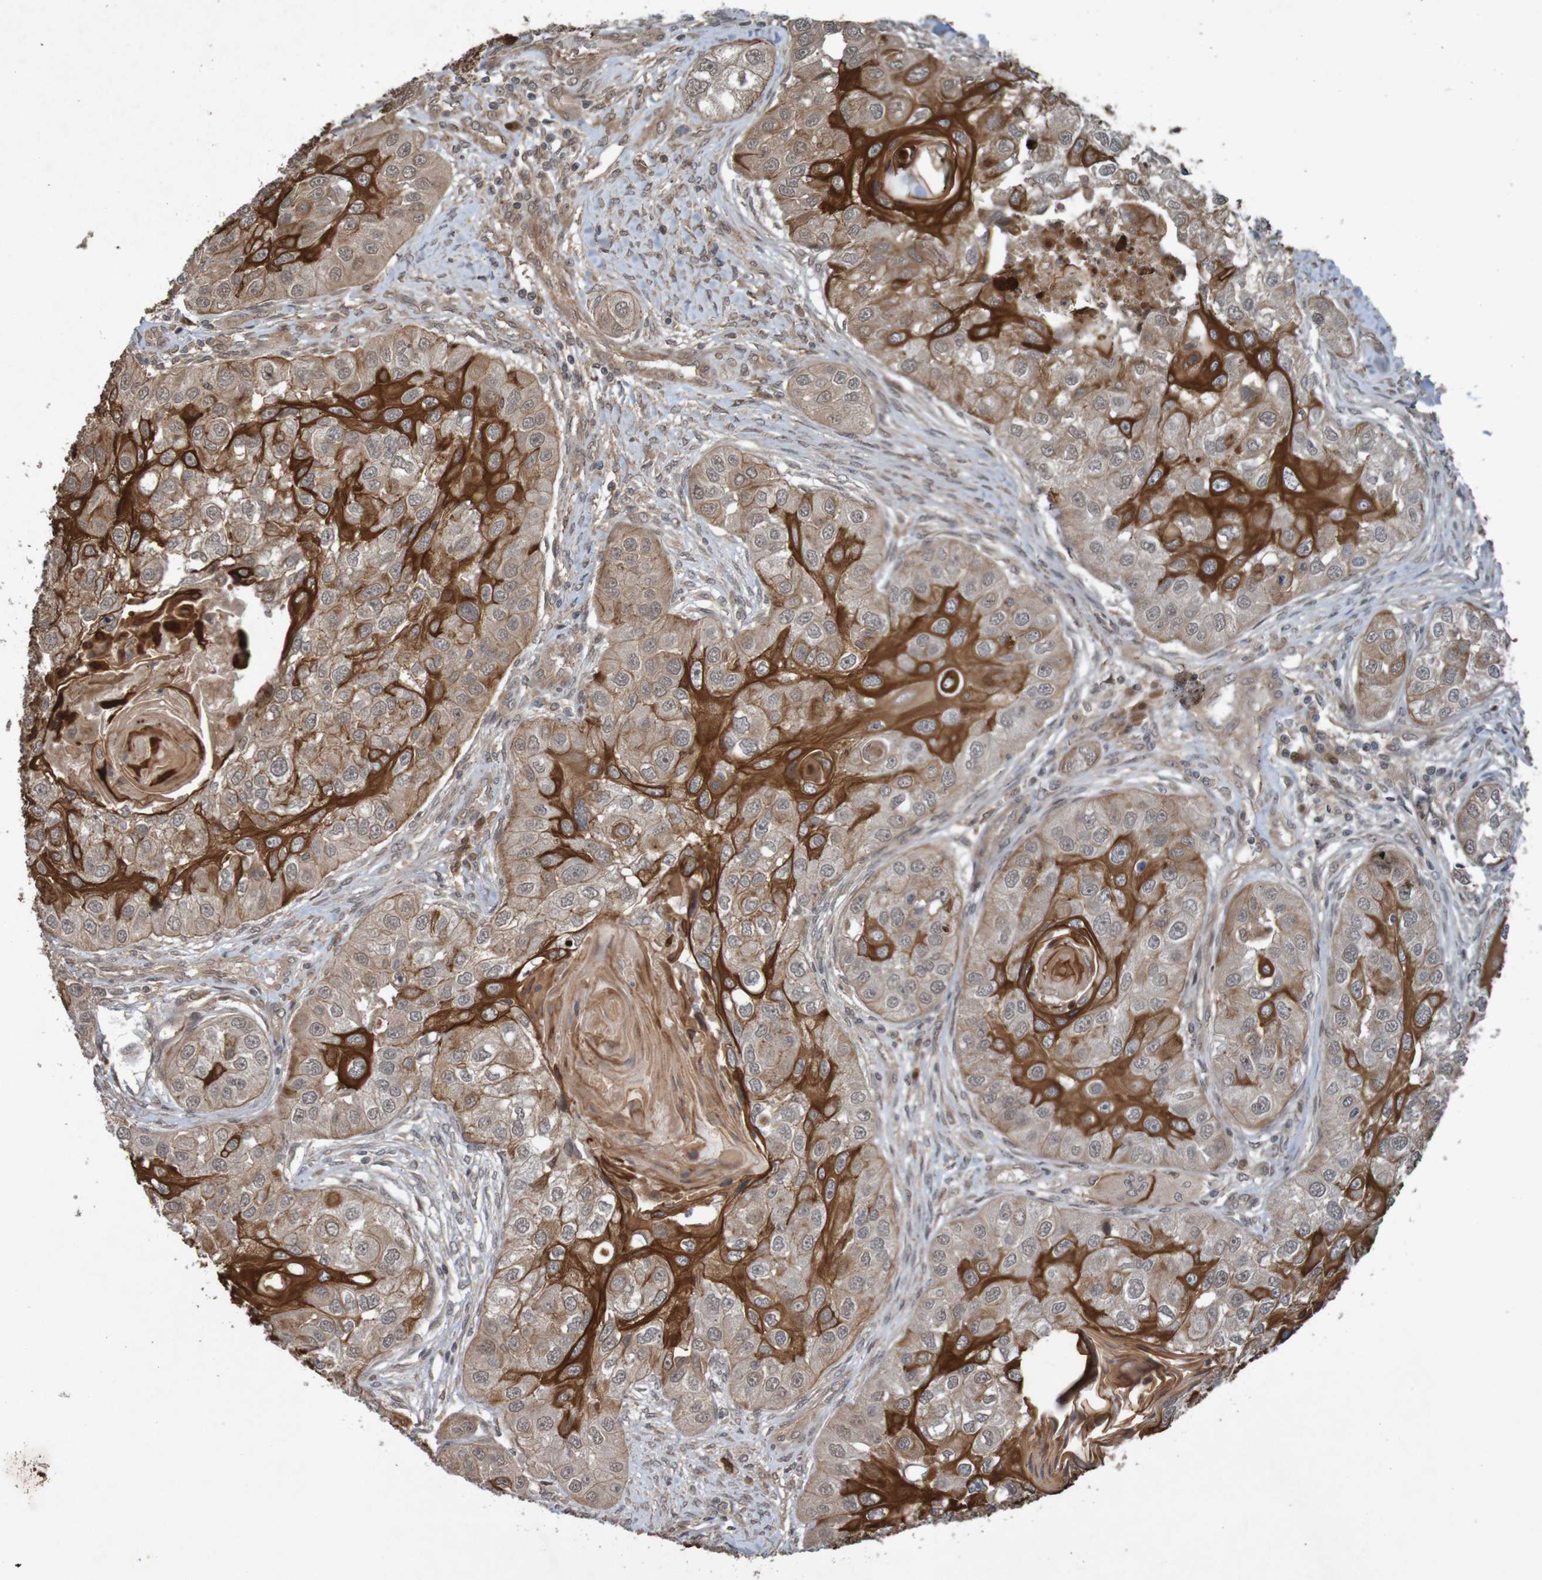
{"staining": {"intensity": "strong", "quantity": "<25%", "location": "cytoplasmic/membranous"}, "tissue": "head and neck cancer", "cell_type": "Tumor cells", "image_type": "cancer", "snomed": [{"axis": "morphology", "description": "Normal tissue, NOS"}, {"axis": "morphology", "description": "Squamous cell carcinoma, NOS"}, {"axis": "topography", "description": "Skeletal muscle"}, {"axis": "topography", "description": "Head-Neck"}], "caption": "This histopathology image exhibits immunohistochemistry staining of head and neck cancer (squamous cell carcinoma), with medium strong cytoplasmic/membranous staining in about <25% of tumor cells.", "gene": "ARHGEF11", "patient": {"sex": "male", "age": 51}}